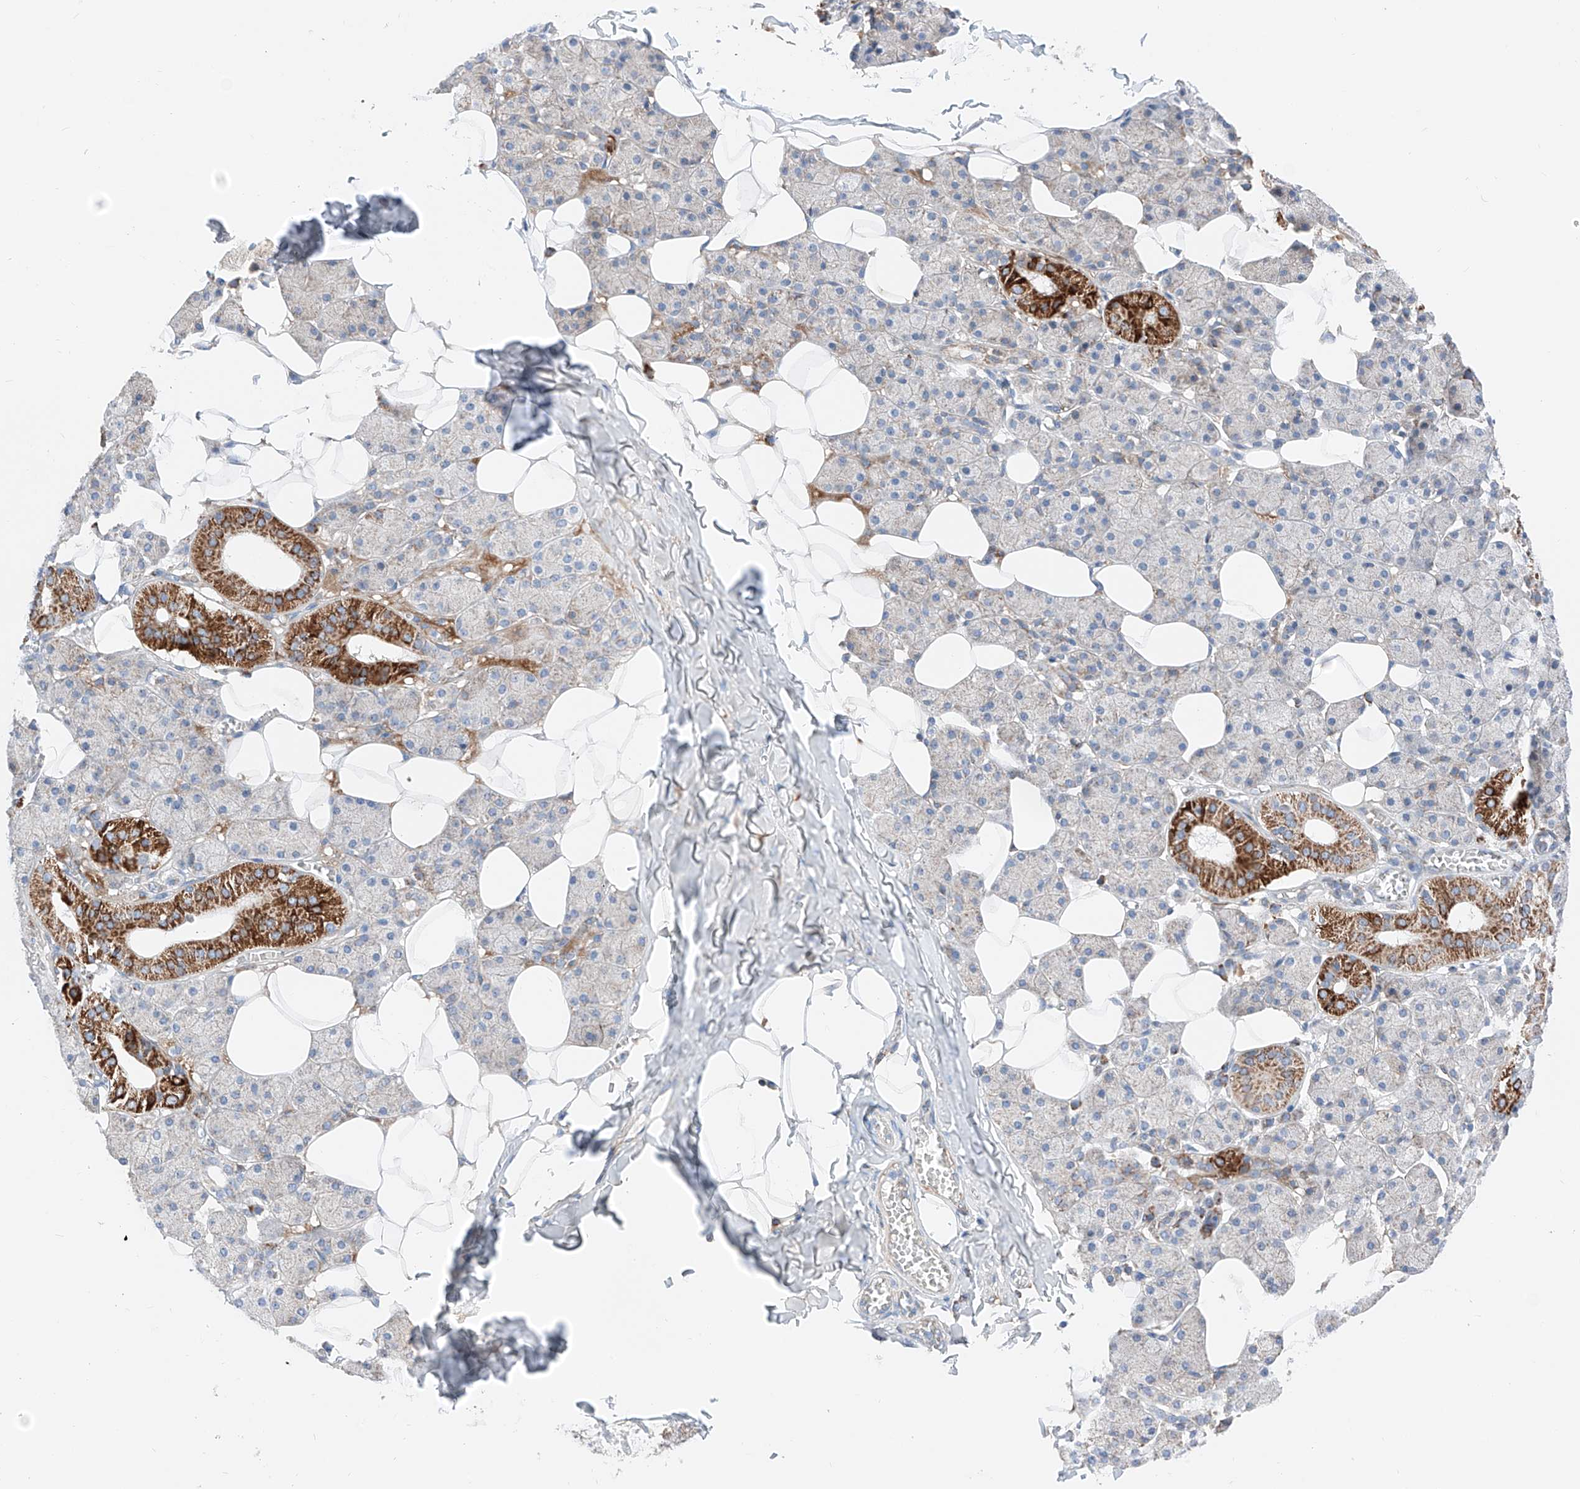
{"staining": {"intensity": "strong", "quantity": "<25%", "location": "cytoplasmic/membranous"}, "tissue": "salivary gland", "cell_type": "Glandular cells", "image_type": "normal", "snomed": [{"axis": "morphology", "description": "Normal tissue, NOS"}, {"axis": "topography", "description": "Salivary gland"}], "caption": "High-magnification brightfield microscopy of benign salivary gland stained with DAB (3,3'-diaminobenzidine) (brown) and counterstained with hematoxylin (blue). glandular cells exhibit strong cytoplasmic/membranous expression is present in about<25% of cells. (Brightfield microscopy of DAB IHC at high magnification).", "gene": "MRAP", "patient": {"sex": "female", "age": 33}}